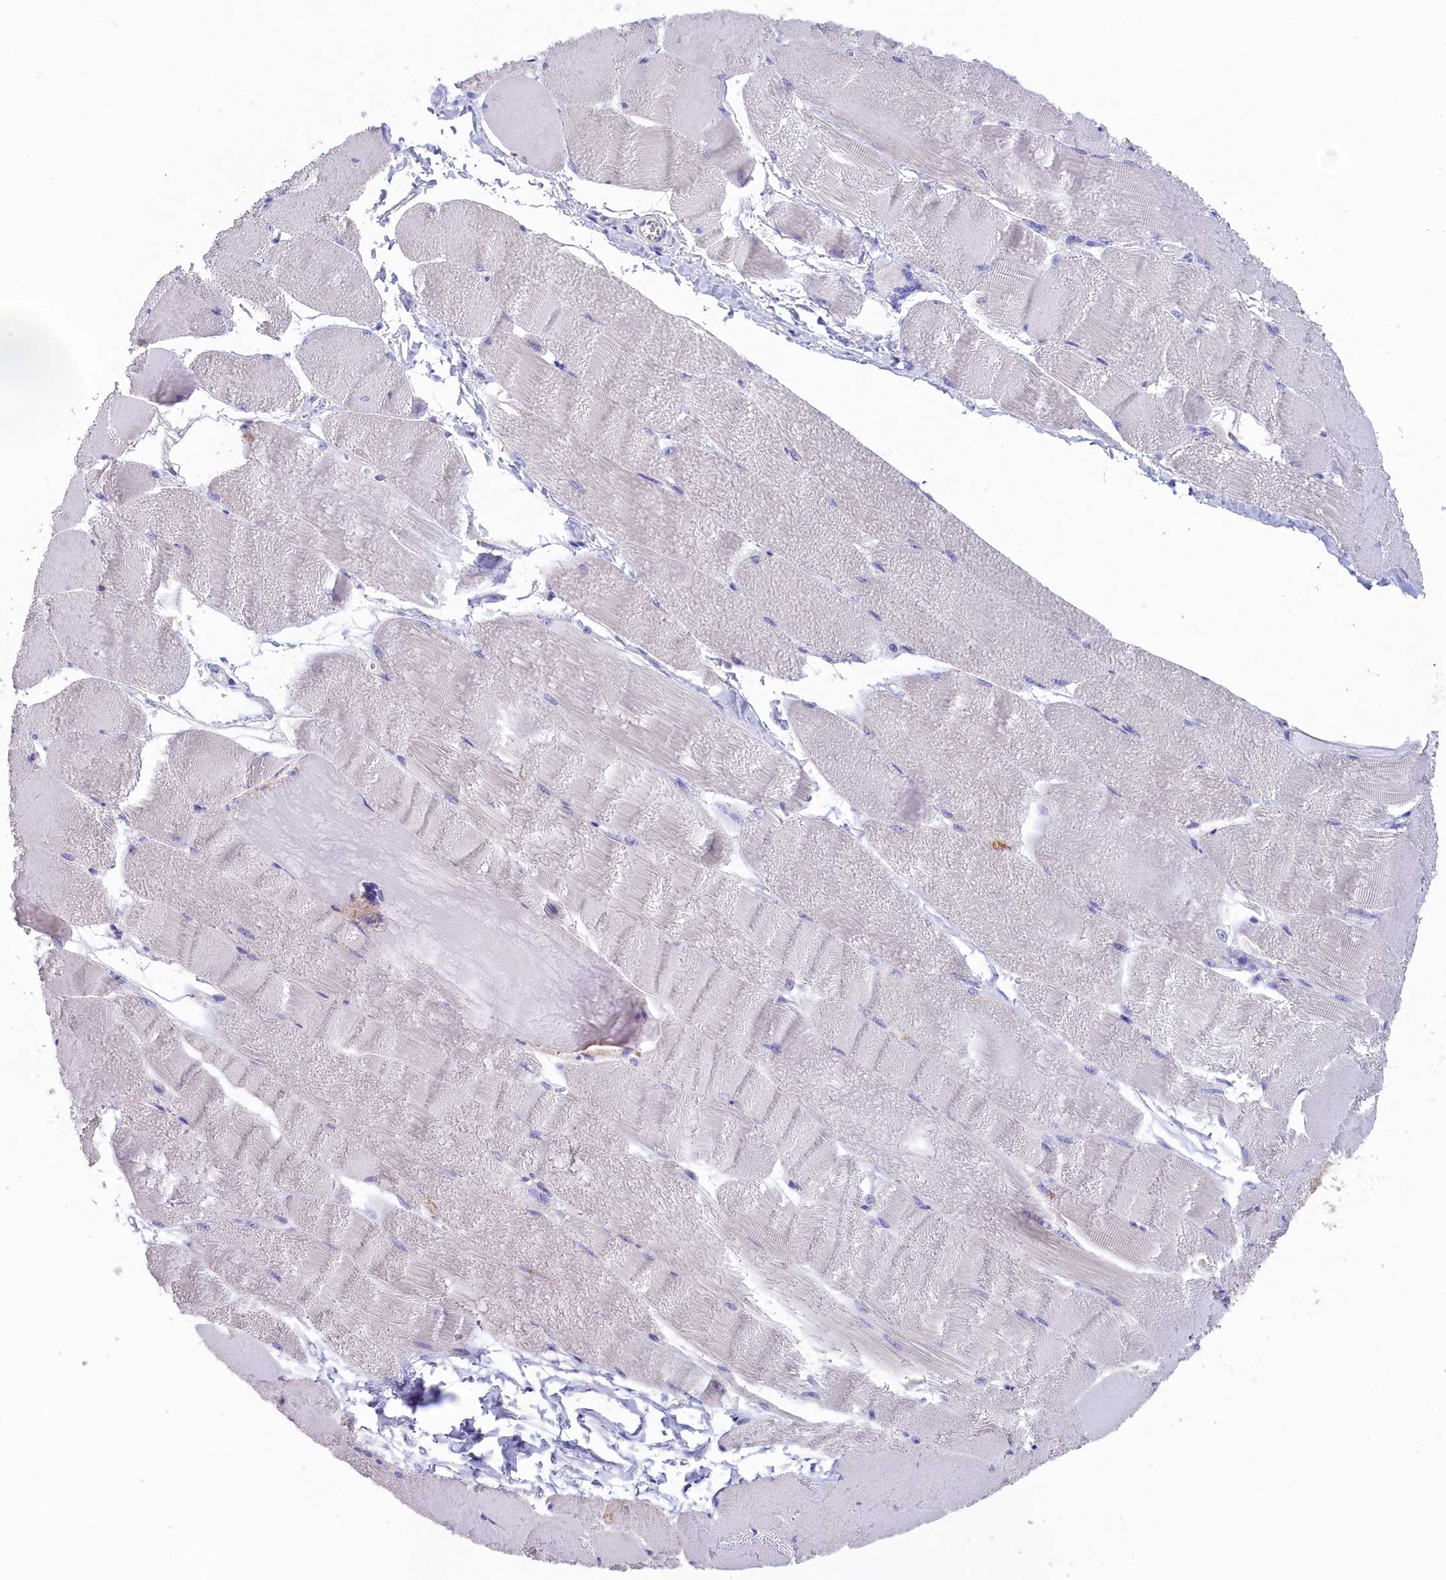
{"staining": {"intensity": "negative", "quantity": "none", "location": "none"}, "tissue": "skeletal muscle", "cell_type": "Myocytes", "image_type": "normal", "snomed": [{"axis": "morphology", "description": "Normal tissue, NOS"}, {"axis": "morphology", "description": "Basal cell carcinoma"}, {"axis": "topography", "description": "Skeletal muscle"}], "caption": "This image is of unremarkable skeletal muscle stained with immunohistochemistry to label a protein in brown with the nuclei are counter-stained blue. There is no staining in myocytes. (DAB immunohistochemistry, high magnification).", "gene": "PRDM12", "patient": {"sex": "female", "age": 64}}